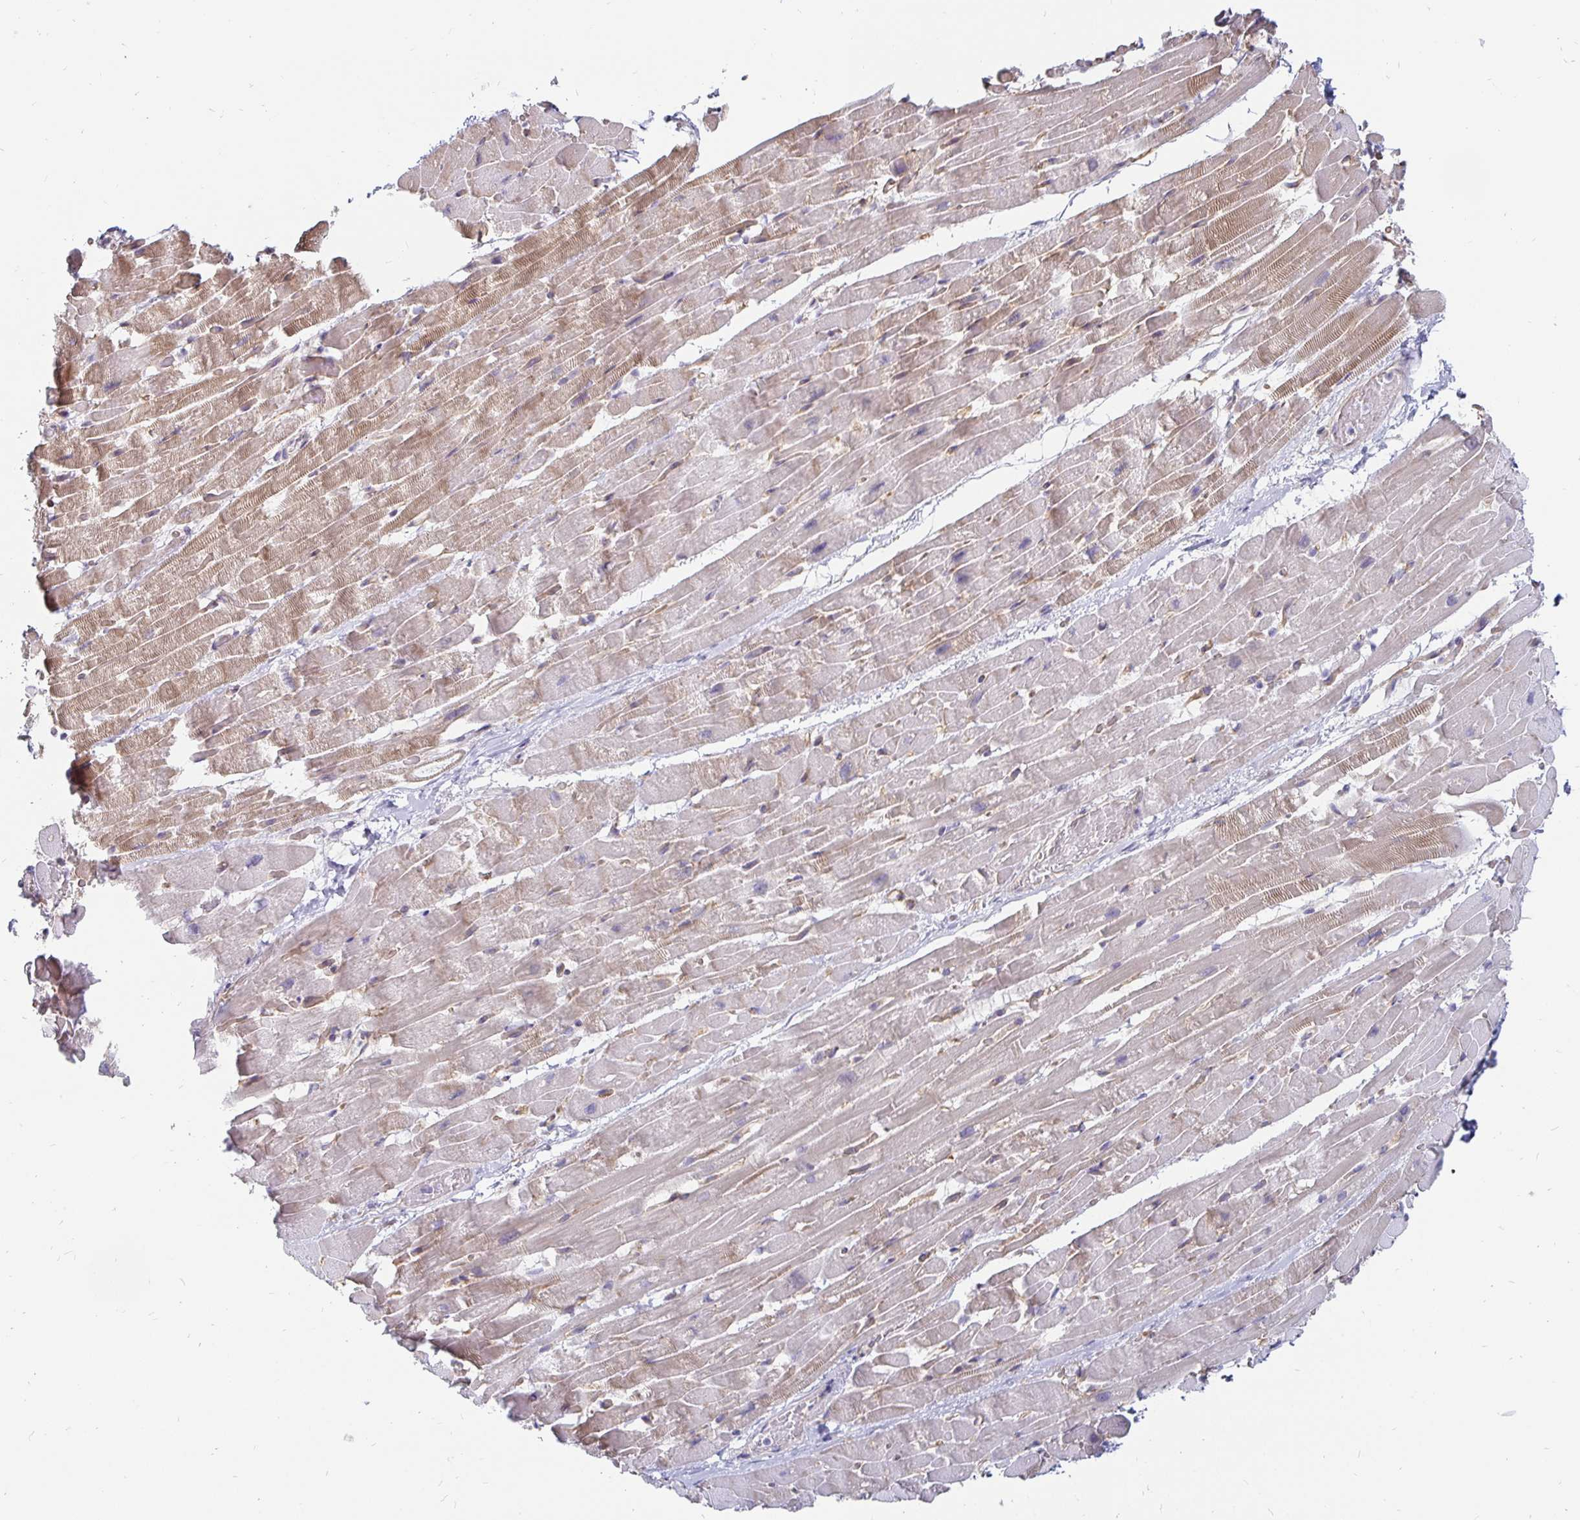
{"staining": {"intensity": "moderate", "quantity": "25%-75%", "location": "cytoplasmic/membranous"}, "tissue": "heart muscle", "cell_type": "Cardiomyocytes", "image_type": "normal", "snomed": [{"axis": "morphology", "description": "Normal tissue, NOS"}, {"axis": "topography", "description": "Heart"}], "caption": "This histopathology image reveals IHC staining of unremarkable human heart muscle, with medium moderate cytoplasmic/membranous positivity in approximately 25%-75% of cardiomyocytes.", "gene": "CCDC85A", "patient": {"sex": "male", "age": 37}}